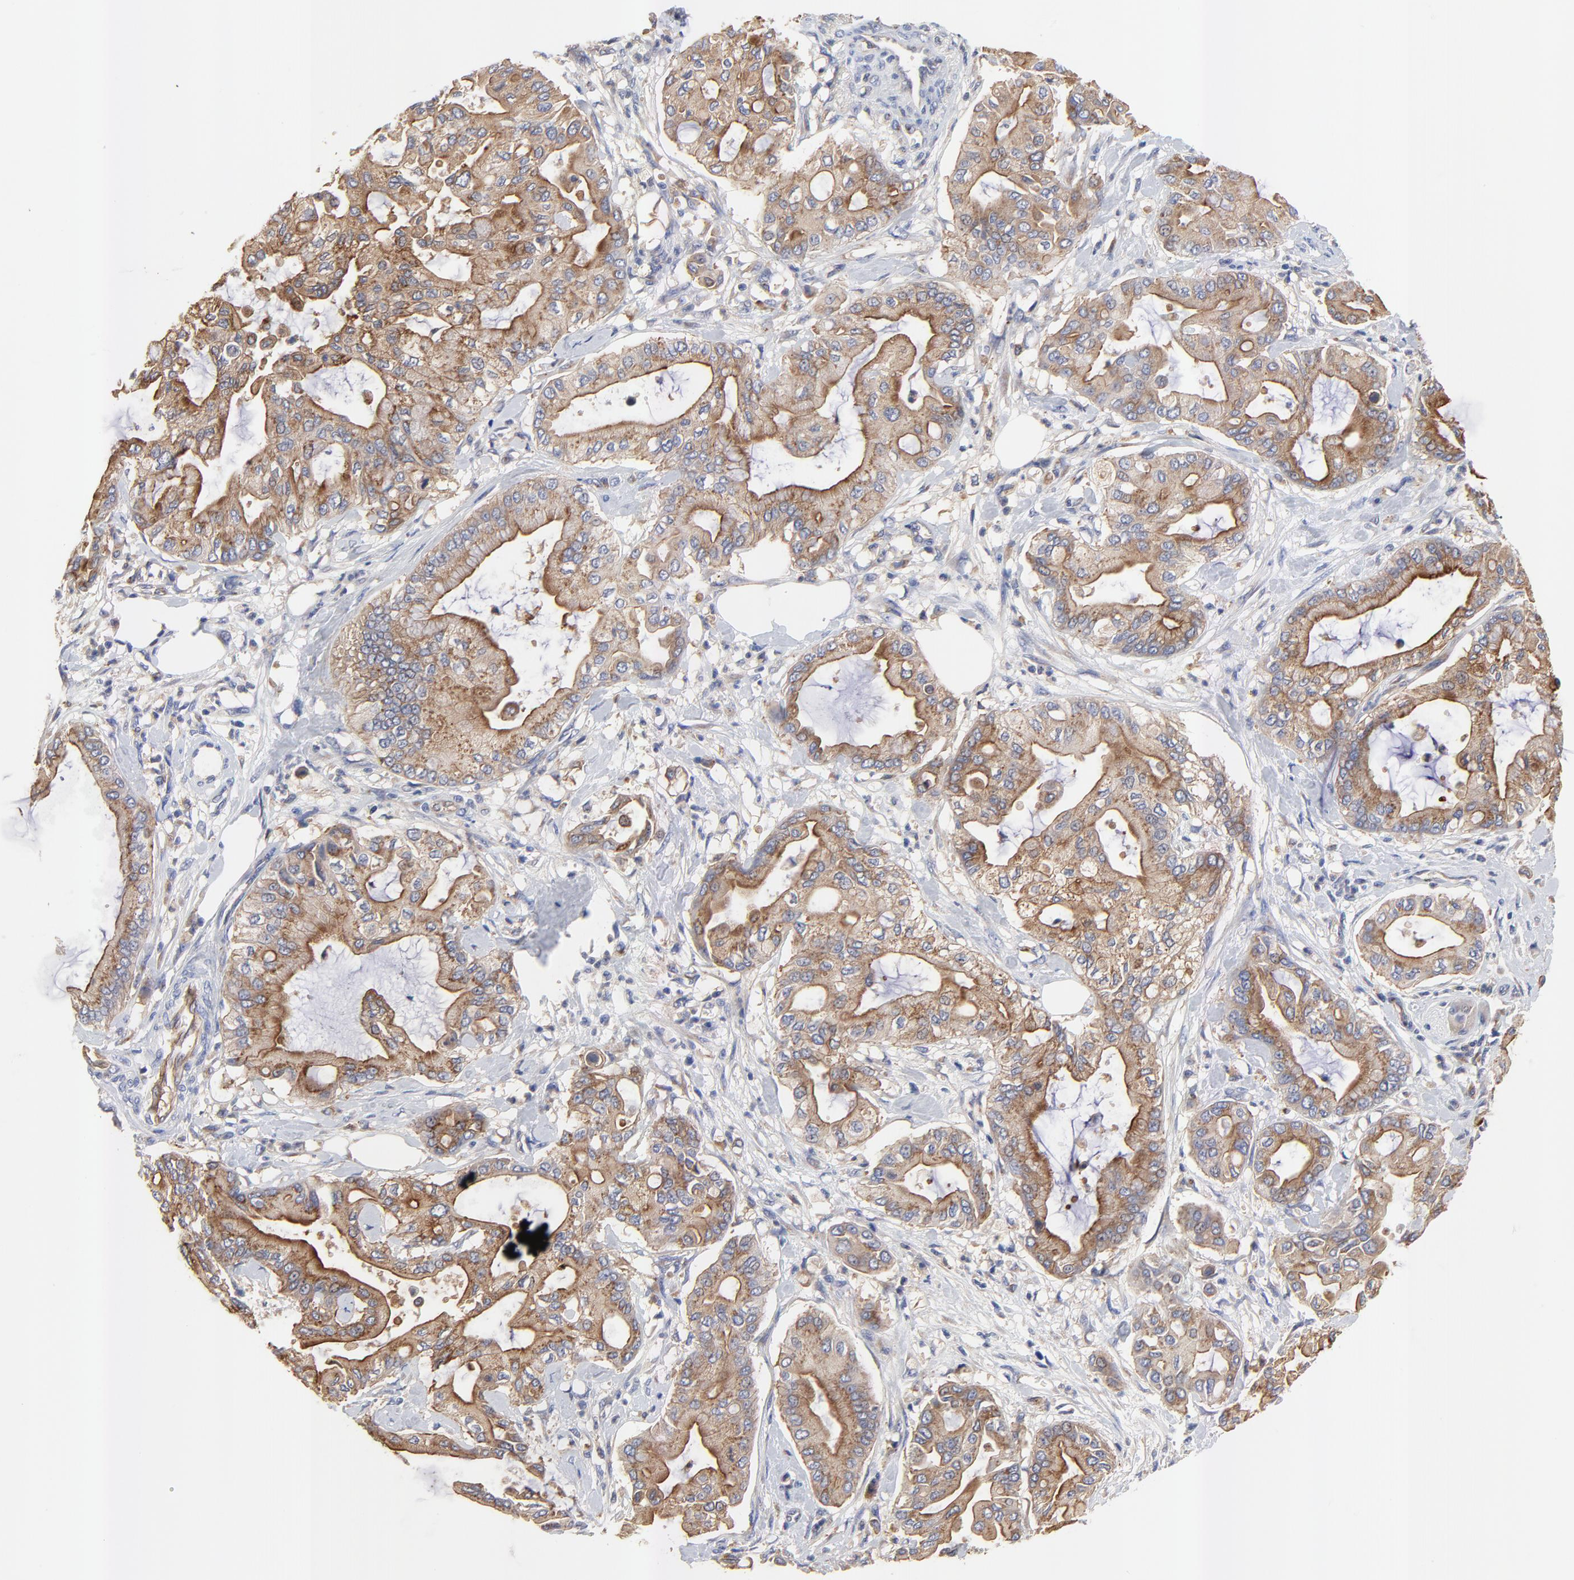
{"staining": {"intensity": "moderate", "quantity": ">75%", "location": "cytoplasmic/membranous"}, "tissue": "pancreatic cancer", "cell_type": "Tumor cells", "image_type": "cancer", "snomed": [{"axis": "morphology", "description": "Adenocarcinoma, NOS"}, {"axis": "morphology", "description": "Adenocarcinoma, metastatic, NOS"}, {"axis": "topography", "description": "Lymph node"}, {"axis": "topography", "description": "Pancreas"}, {"axis": "topography", "description": "Duodenum"}], "caption": "Immunohistochemical staining of human metastatic adenocarcinoma (pancreatic) reveals medium levels of moderate cytoplasmic/membranous positivity in approximately >75% of tumor cells. (brown staining indicates protein expression, while blue staining denotes nuclei).", "gene": "FBXL2", "patient": {"sex": "female", "age": 64}}